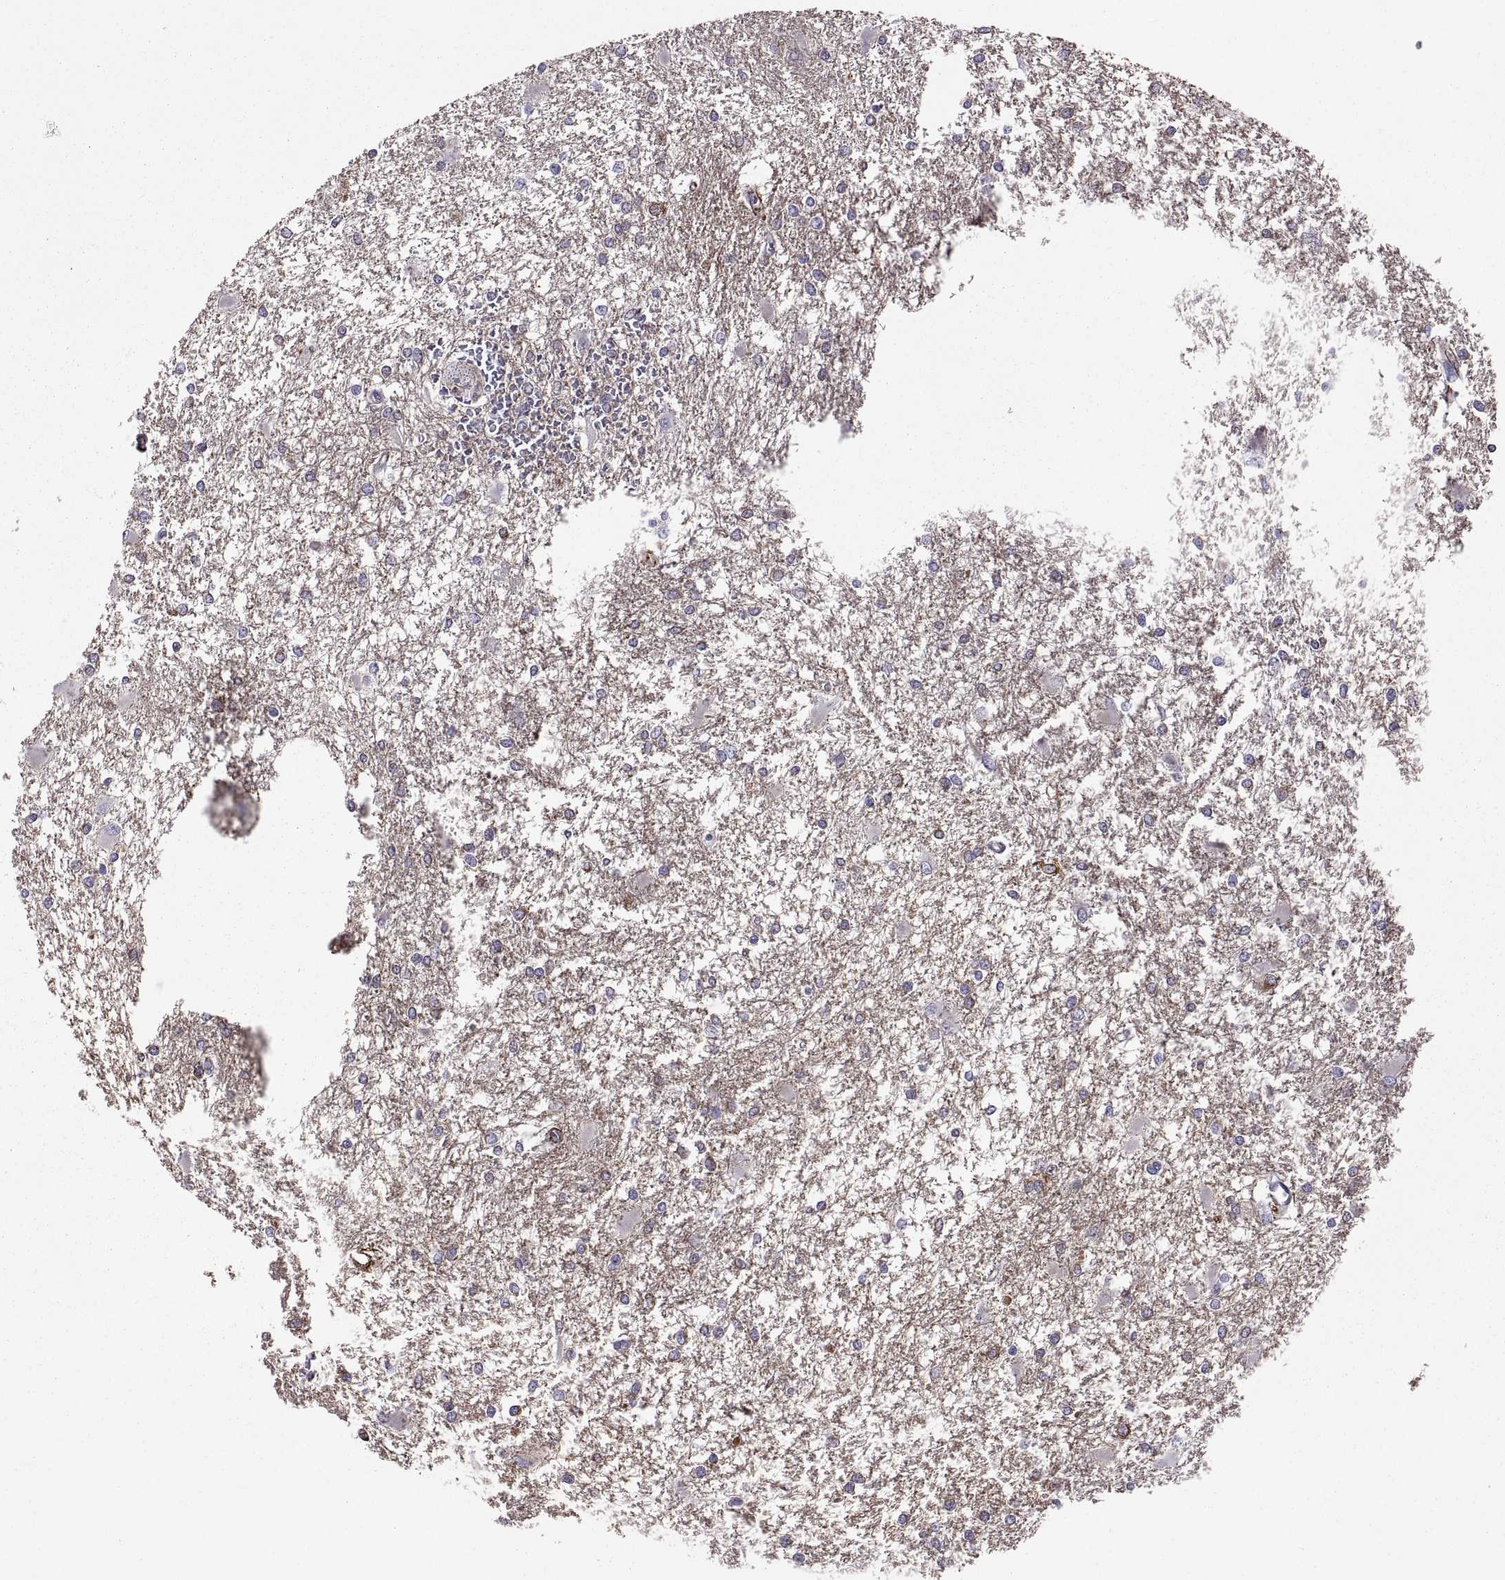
{"staining": {"intensity": "moderate", "quantity": "<25%", "location": "cytoplasmic/membranous"}, "tissue": "glioma", "cell_type": "Tumor cells", "image_type": "cancer", "snomed": [{"axis": "morphology", "description": "Glioma, malignant, High grade"}, {"axis": "topography", "description": "Cerebral cortex"}], "caption": "Protein expression analysis of human malignant high-grade glioma reveals moderate cytoplasmic/membranous expression in about <25% of tumor cells.", "gene": "EMILIN2", "patient": {"sex": "male", "age": 79}}